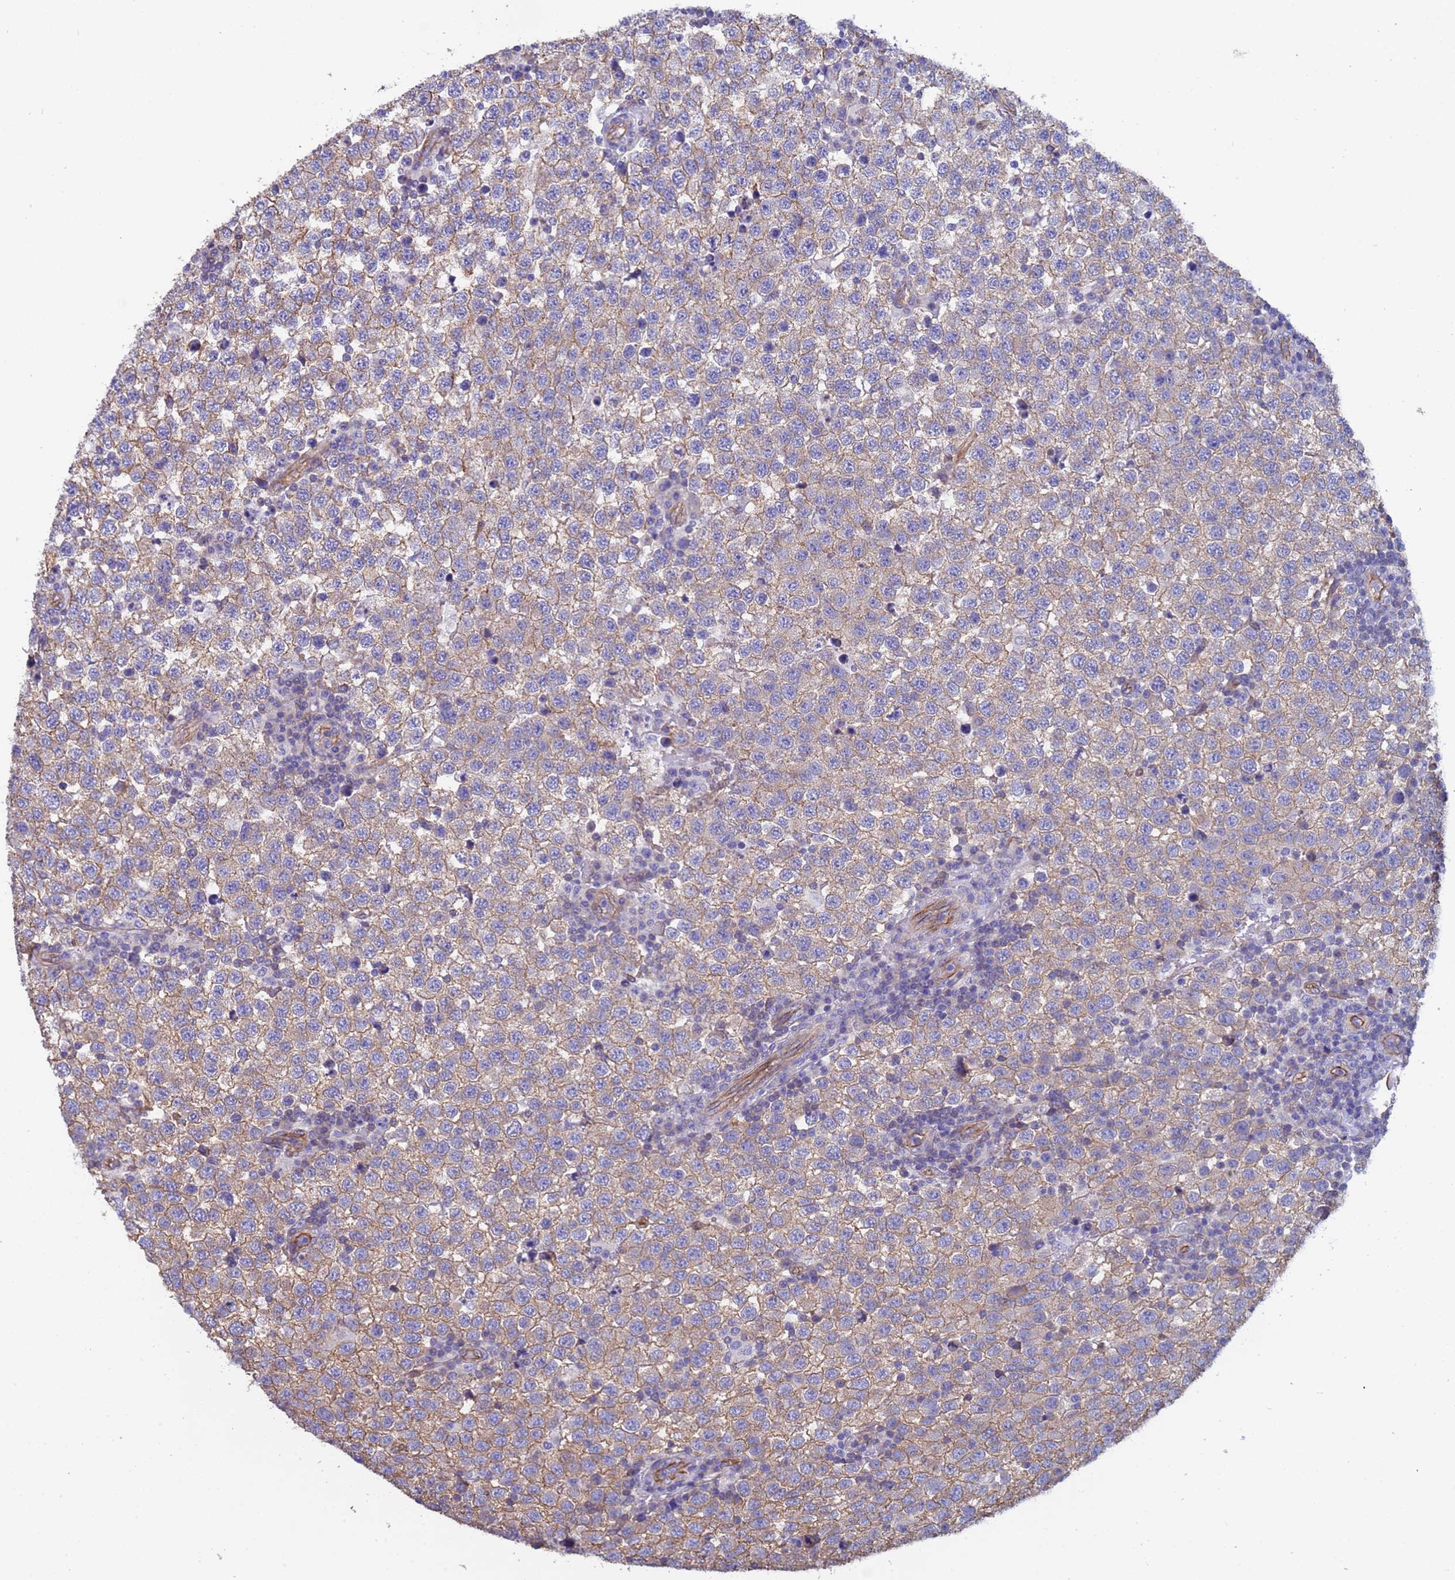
{"staining": {"intensity": "moderate", "quantity": ">75%", "location": "cytoplasmic/membranous"}, "tissue": "testis cancer", "cell_type": "Tumor cells", "image_type": "cancer", "snomed": [{"axis": "morphology", "description": "Seminoma, NOS"}, {"axis": "topography", "description": "Testis"}], "caption": "Immunohistochemical staining of human testis cancer displays moderate cytoplasmic/membranous protein staining in approximately >75% of tumor cells.", "gene": "ZNF248", "patient": {"sex": "male", "age": 34}}